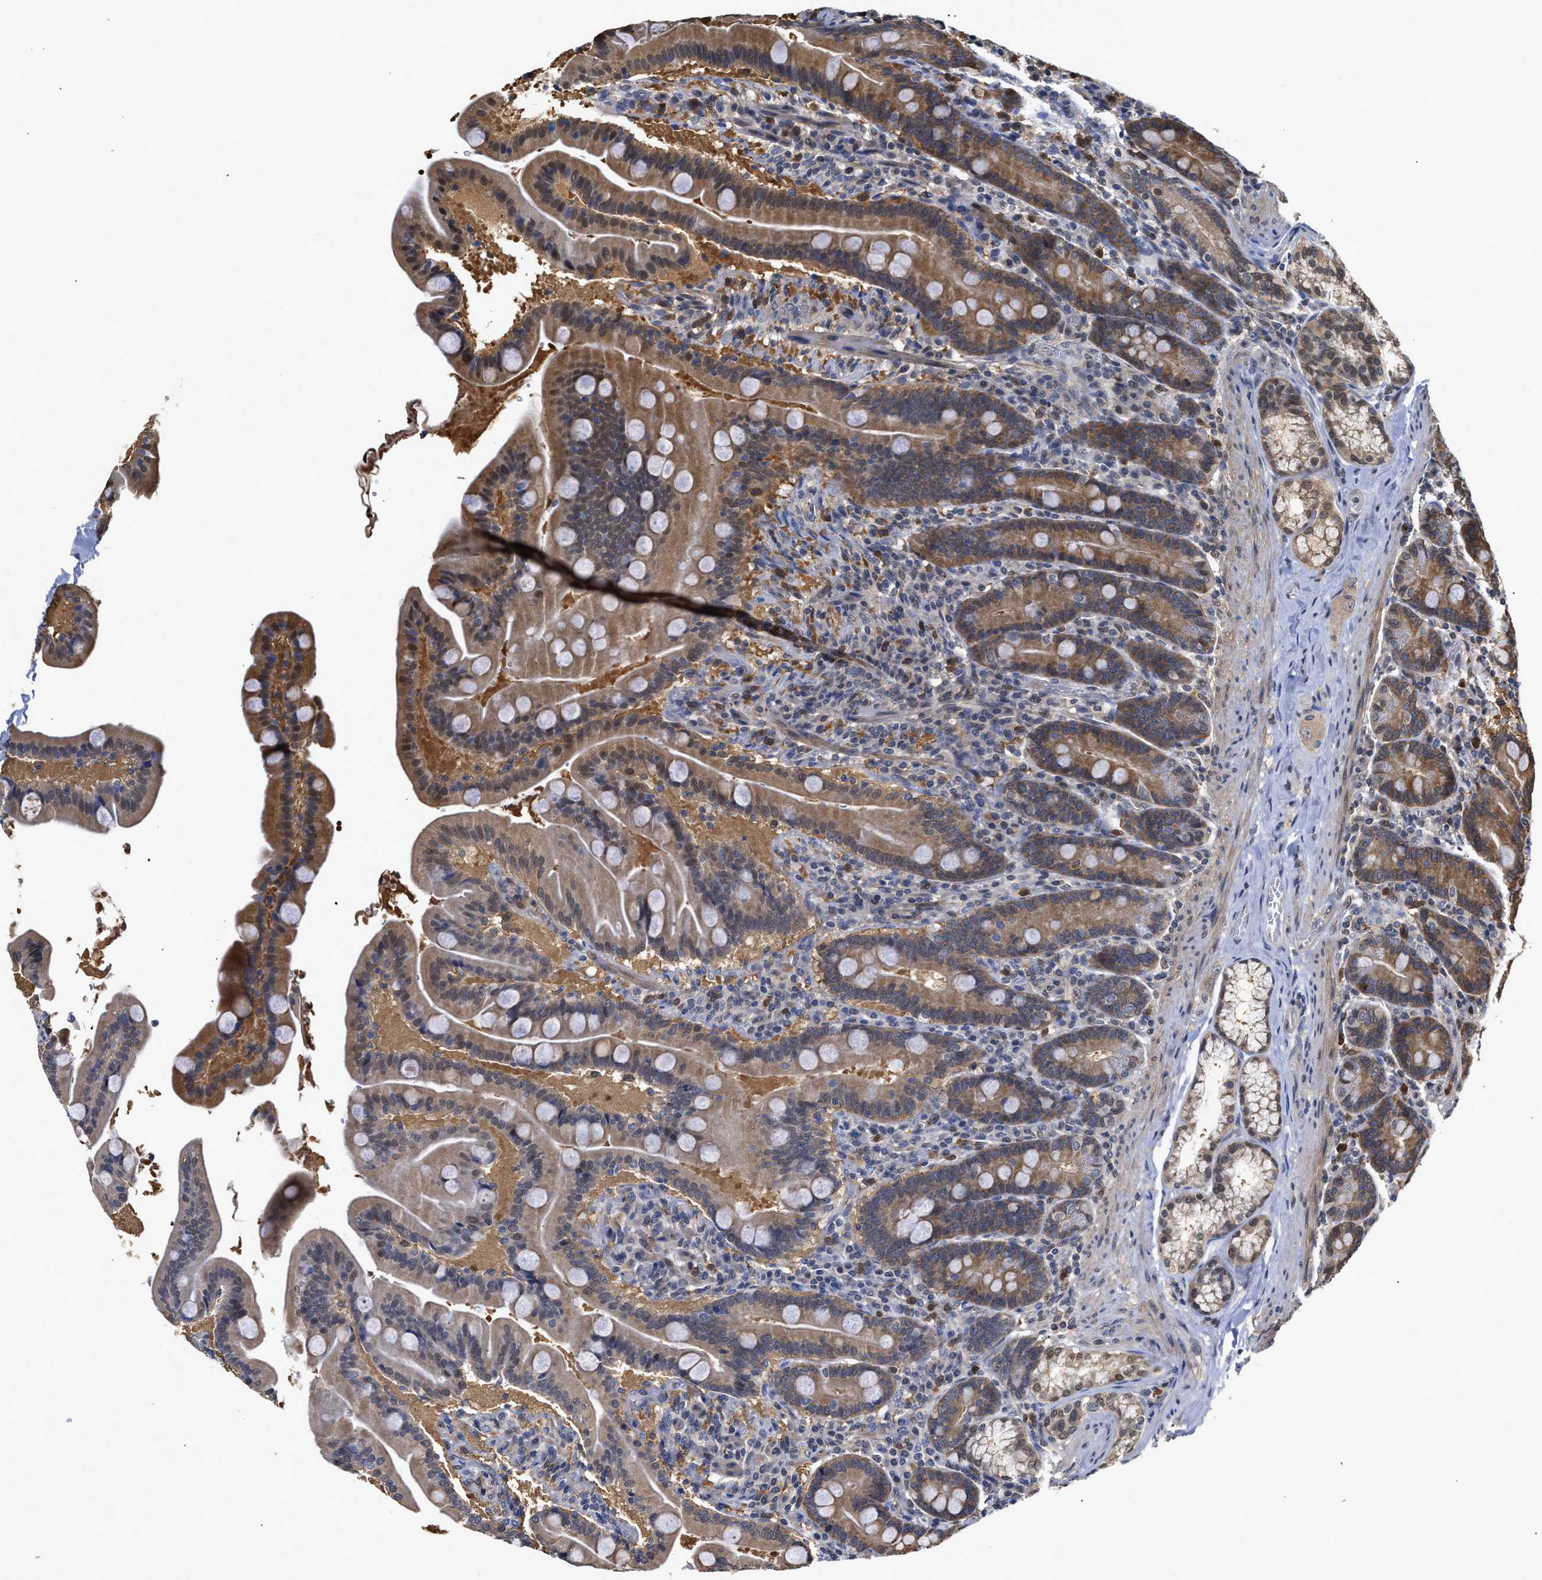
{"staining": {"intensity": "moderate", "quantity": ">75%", "location": "cytoplasmic/membranous"}, "tissue": "duodenum", "cell_type": "Glandular cells", "image_type": "normal", "snomed": [{"axis": "morphology", "description": "Normal tissue, NOS"}, {"axis": "topography", "description": "Duodenum"}], "caption": "Approximately >75% of glandular cells in benign human duodenum show moderate cytoplasmic/membranous protein expression as visualized by brown immunohistochemical staining.", "gene": "KLHDC1", "patient": {"sex": "male", "age": 54}}